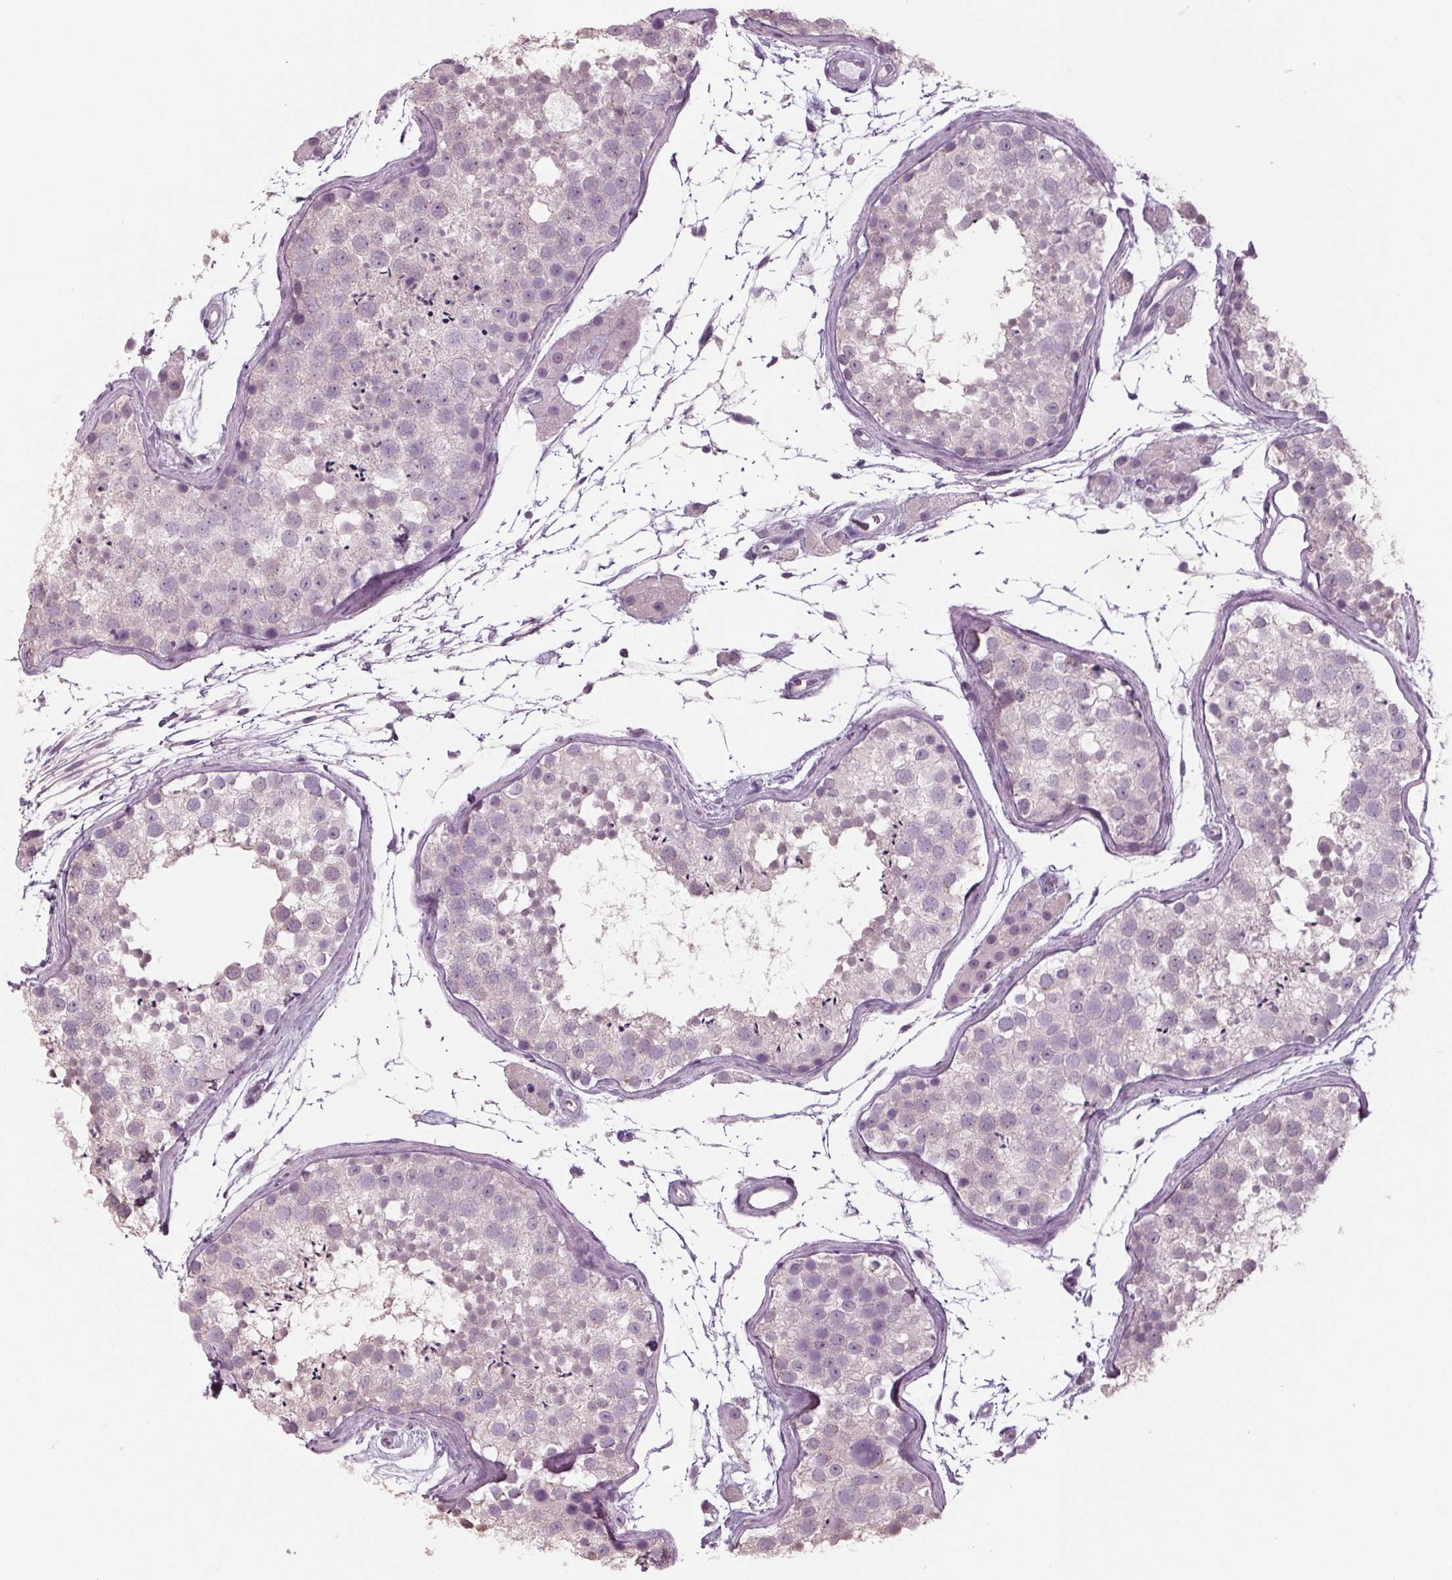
{"staining": {"intensity": "negative", "quantity": "none", "location": "none"}, "tissue": "testis", "cell_type": "Cells in seminiferous ducts", "image_type": "normal", "snomed": [{"axis": "morphology", "description": "Normal tissue, NOS"}, {"axis": "topography", "description": "Testis"}], "caption": "Human testis stained for a protein using immunohistochemistry (IHC) reveals no positivity in cells in seminiferous ducts.", "gene": "TNNC2", "patient": {"sex": "male", "age": 41}}